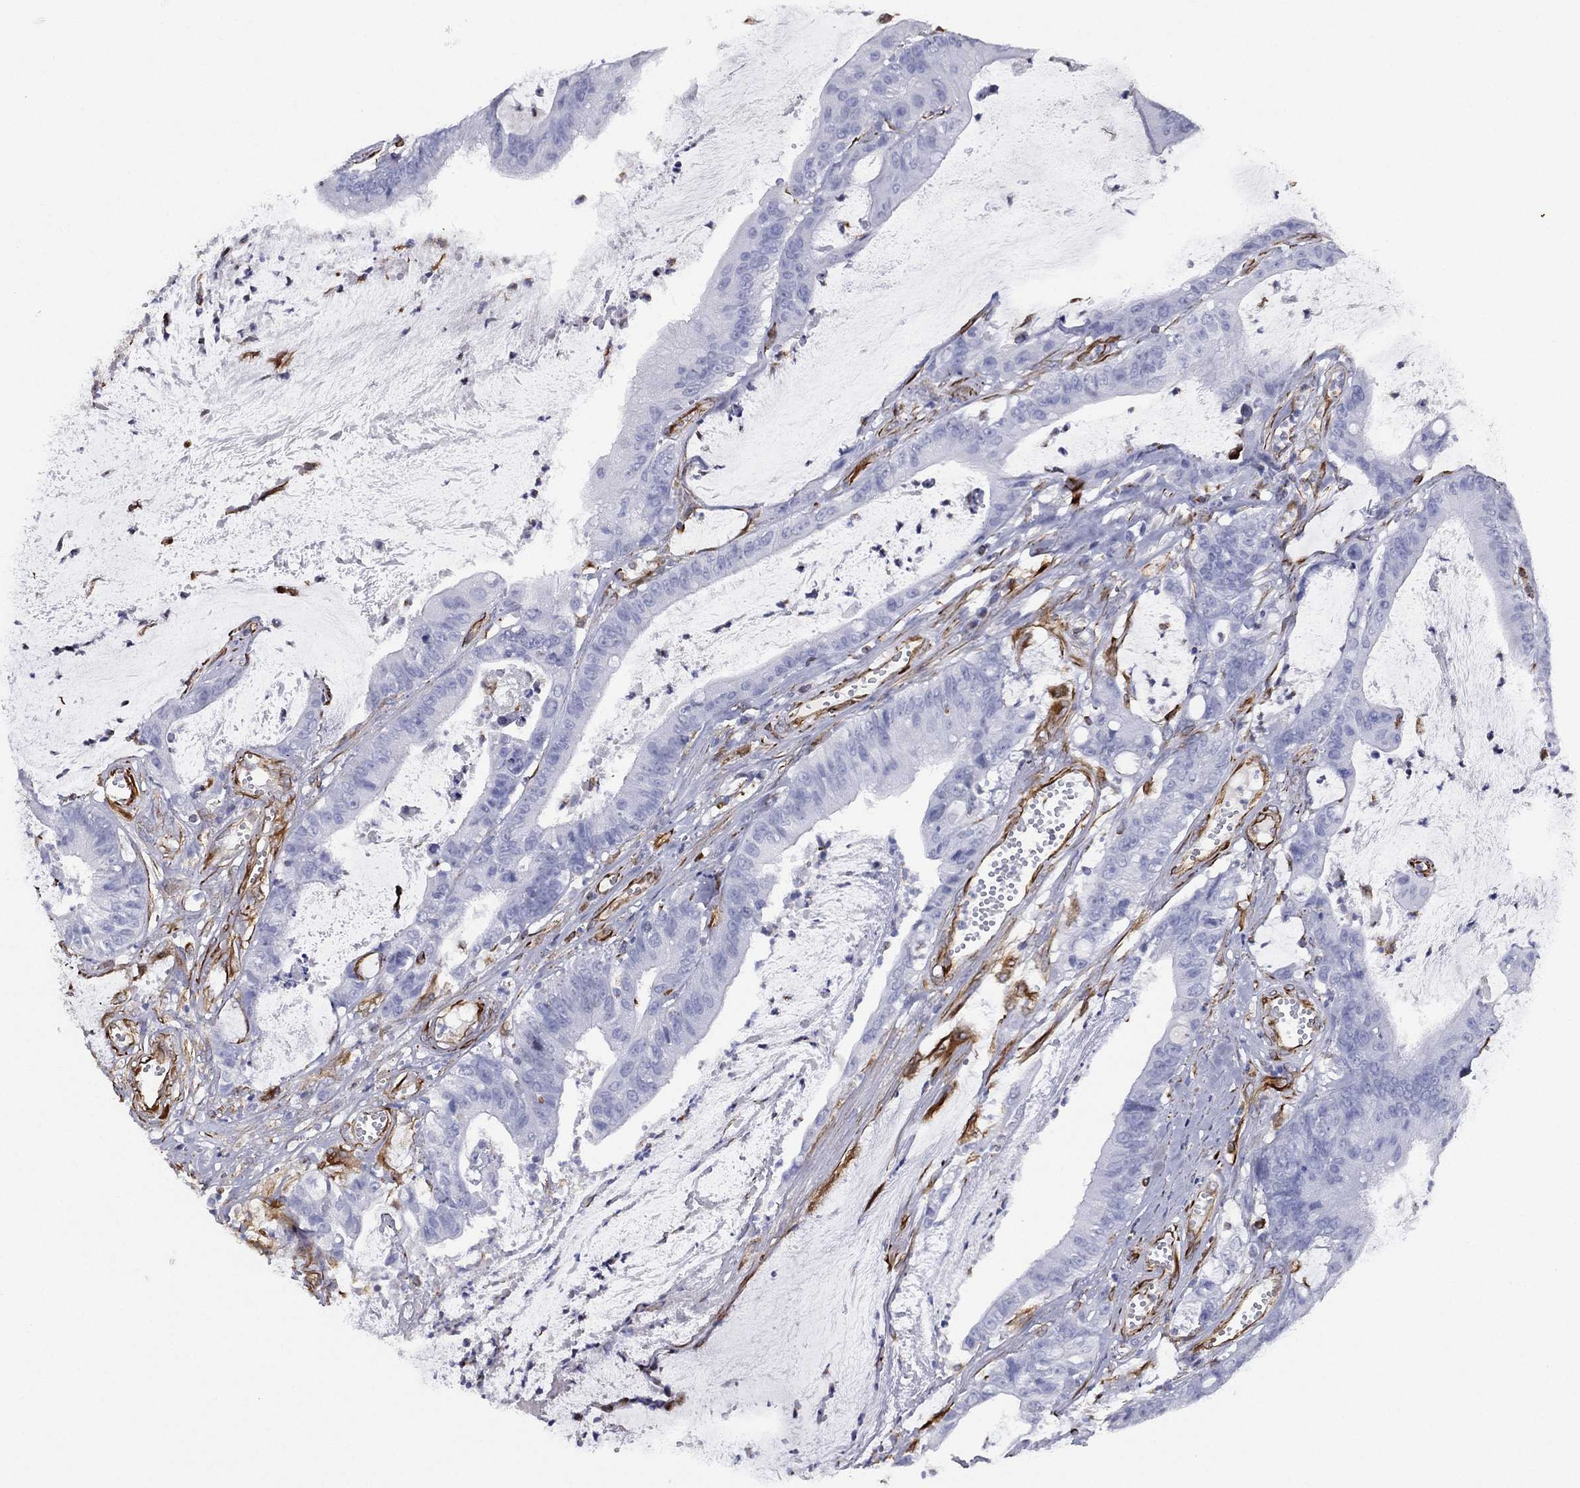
{"staining": {"intensity": "negative", "quantity": "none", "location": "none"}, "tissue": "colorectal cancer", "cell_type": "Tumor cells", "image_type": "cancer", "snomed": [{"axis": "morphology", "description": "Adenocarcinoma, NOS"}, {"axis": "topography", "description": "Colon"}], "caption": "IHC of human colorectal cancer (adenocarcinoma) displays no staining in tumor cells.", "gene": "MAS1", "patient": {"sex": "female", "age": 69}}